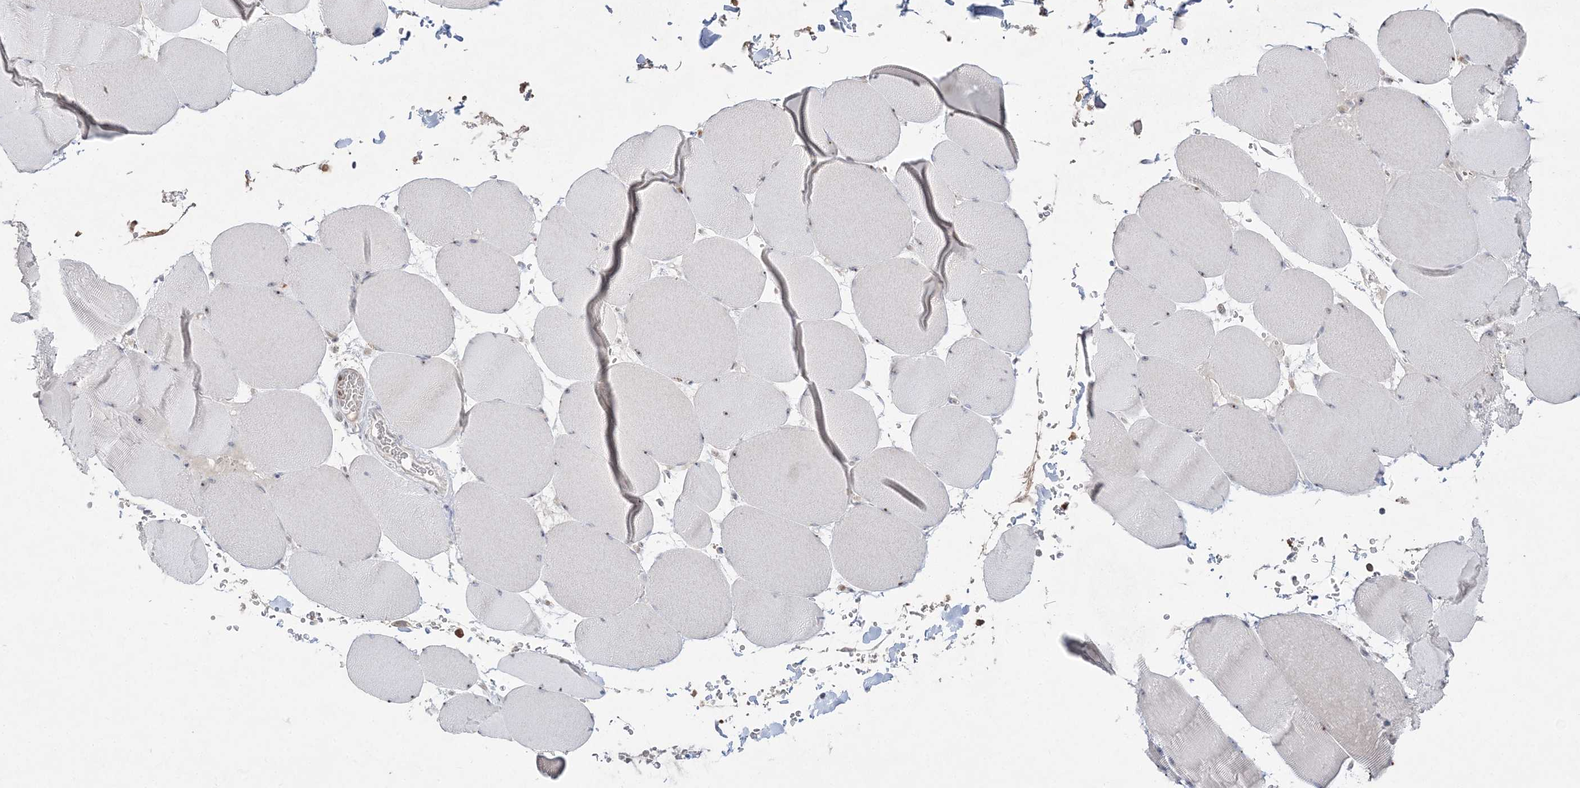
{"staining": {"intensity": "moderate", "quantity": "<25%", "location": "nuclear"}, "tissue": "skeletal muscle", "cell_type": "Myocytes", "image_type": "normal", "snomed": [{"axis": "morphology", "description": "Normal tissue, NOS"}, {"axis": "topography", "description": "Skeletal muscle"}, {"axis": "topography", "description": "Head-Neck"}], "caption": "This is a micrograph of immunohistochemistry staining of benign skeletal muscle, which shows moderate staining in the nuclear of myocytes.", "gene": "NOP16", "patient": {"sex": "male", "age": 66}}